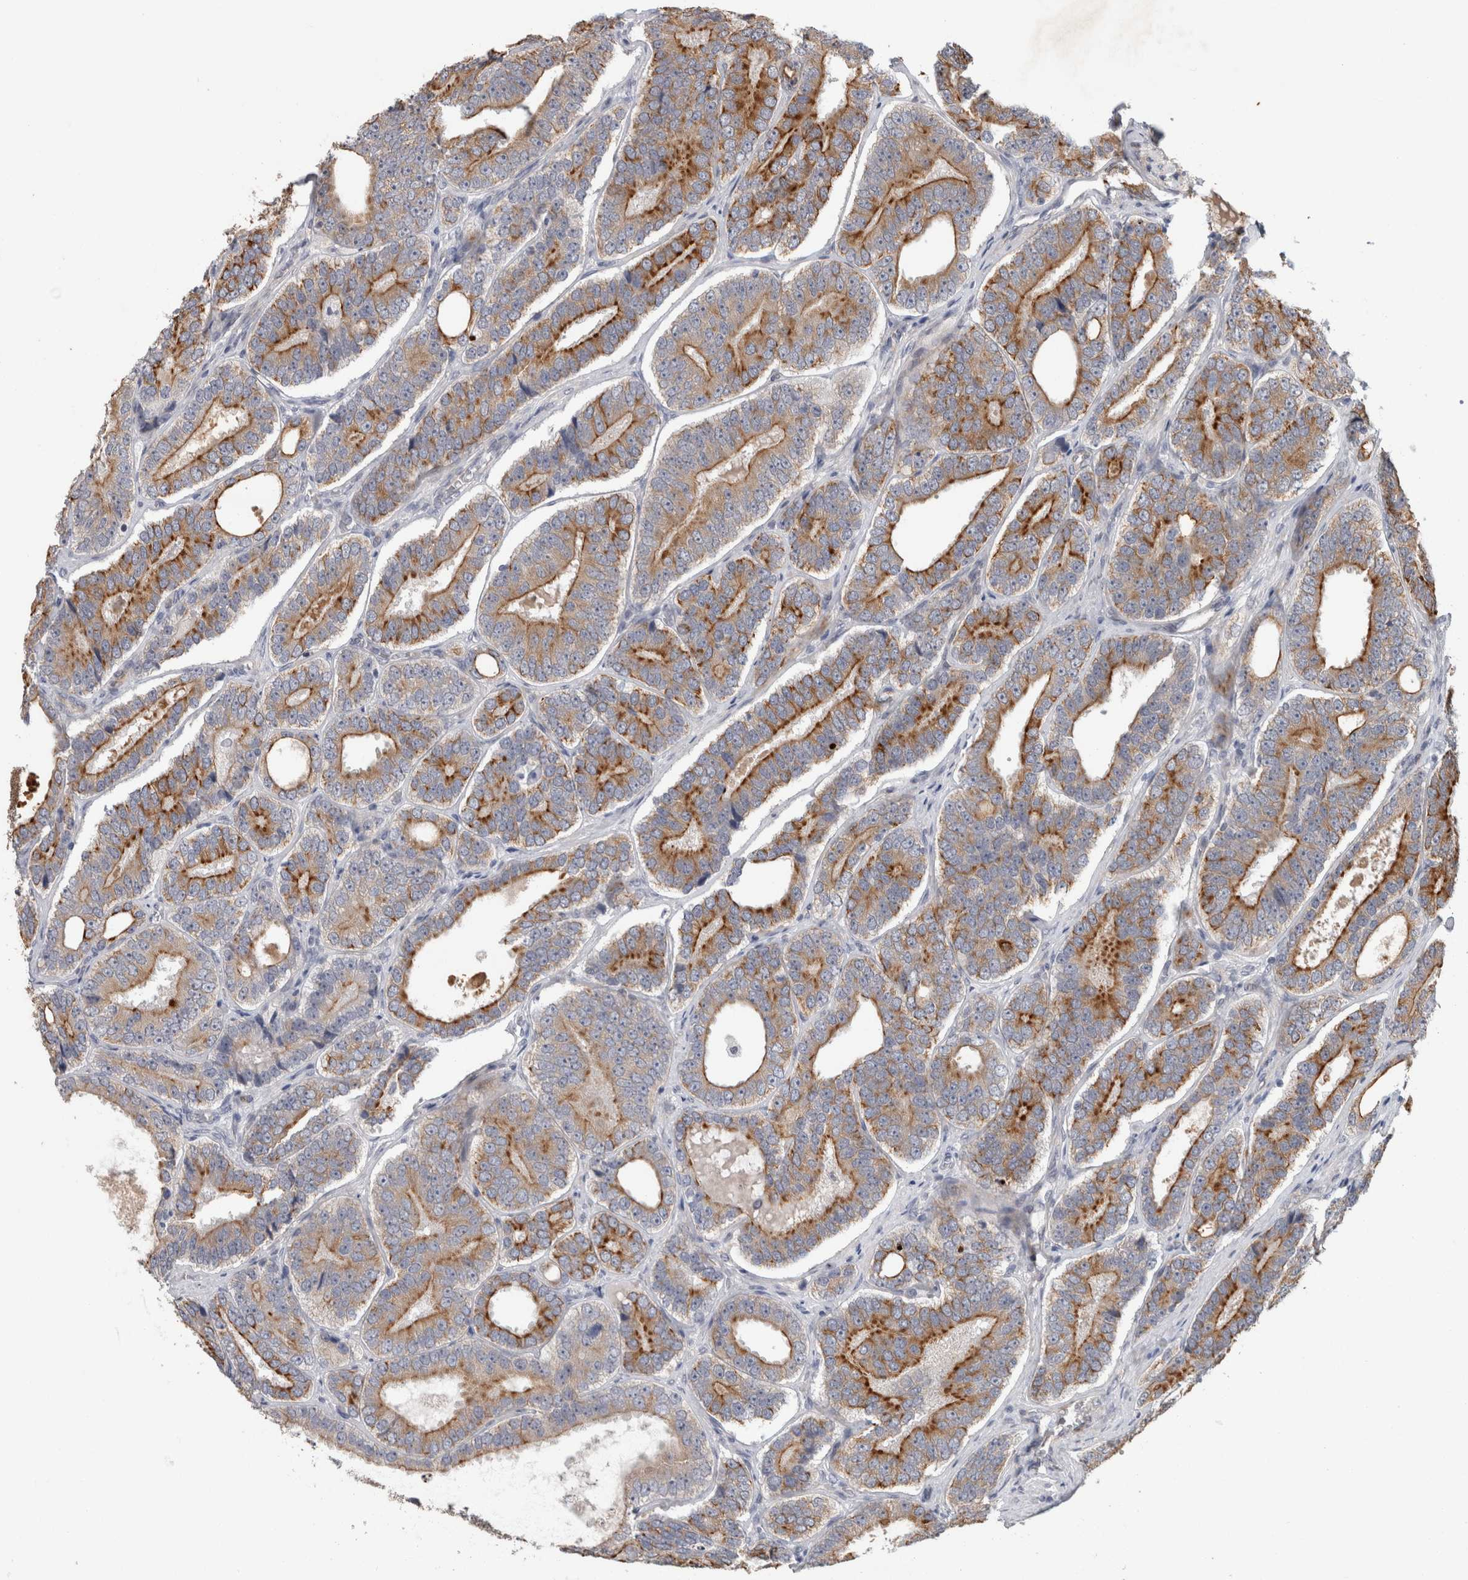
{"staining": {"intensity": "strong", "quantity": ">75%", "location": "cytoplasmic/membranous"}, "tissue": "prostate cancer", "cell_type": "Tumor cells", "image_type": "cancer", "snomed": [{"axis": "morphology", "description": "Adenocarcinoma, High grade"}, {"axis": "topography", "description": "Prostate"}], "caption": "Protein expression by immunohistochemistry (IHC) displays strong cytoplasmic/membranous staining in about >75% of tumor cells in prostate cancer (high-grade adenocarcinoma). The staining was performed using DAB to visualize the protein expression in brown, while the nuclei were stained in blue with hematoxylin (Magnification: 20x).", "gene": "CRISPLD1", "patient": {"sex": "male", "age": 56}}